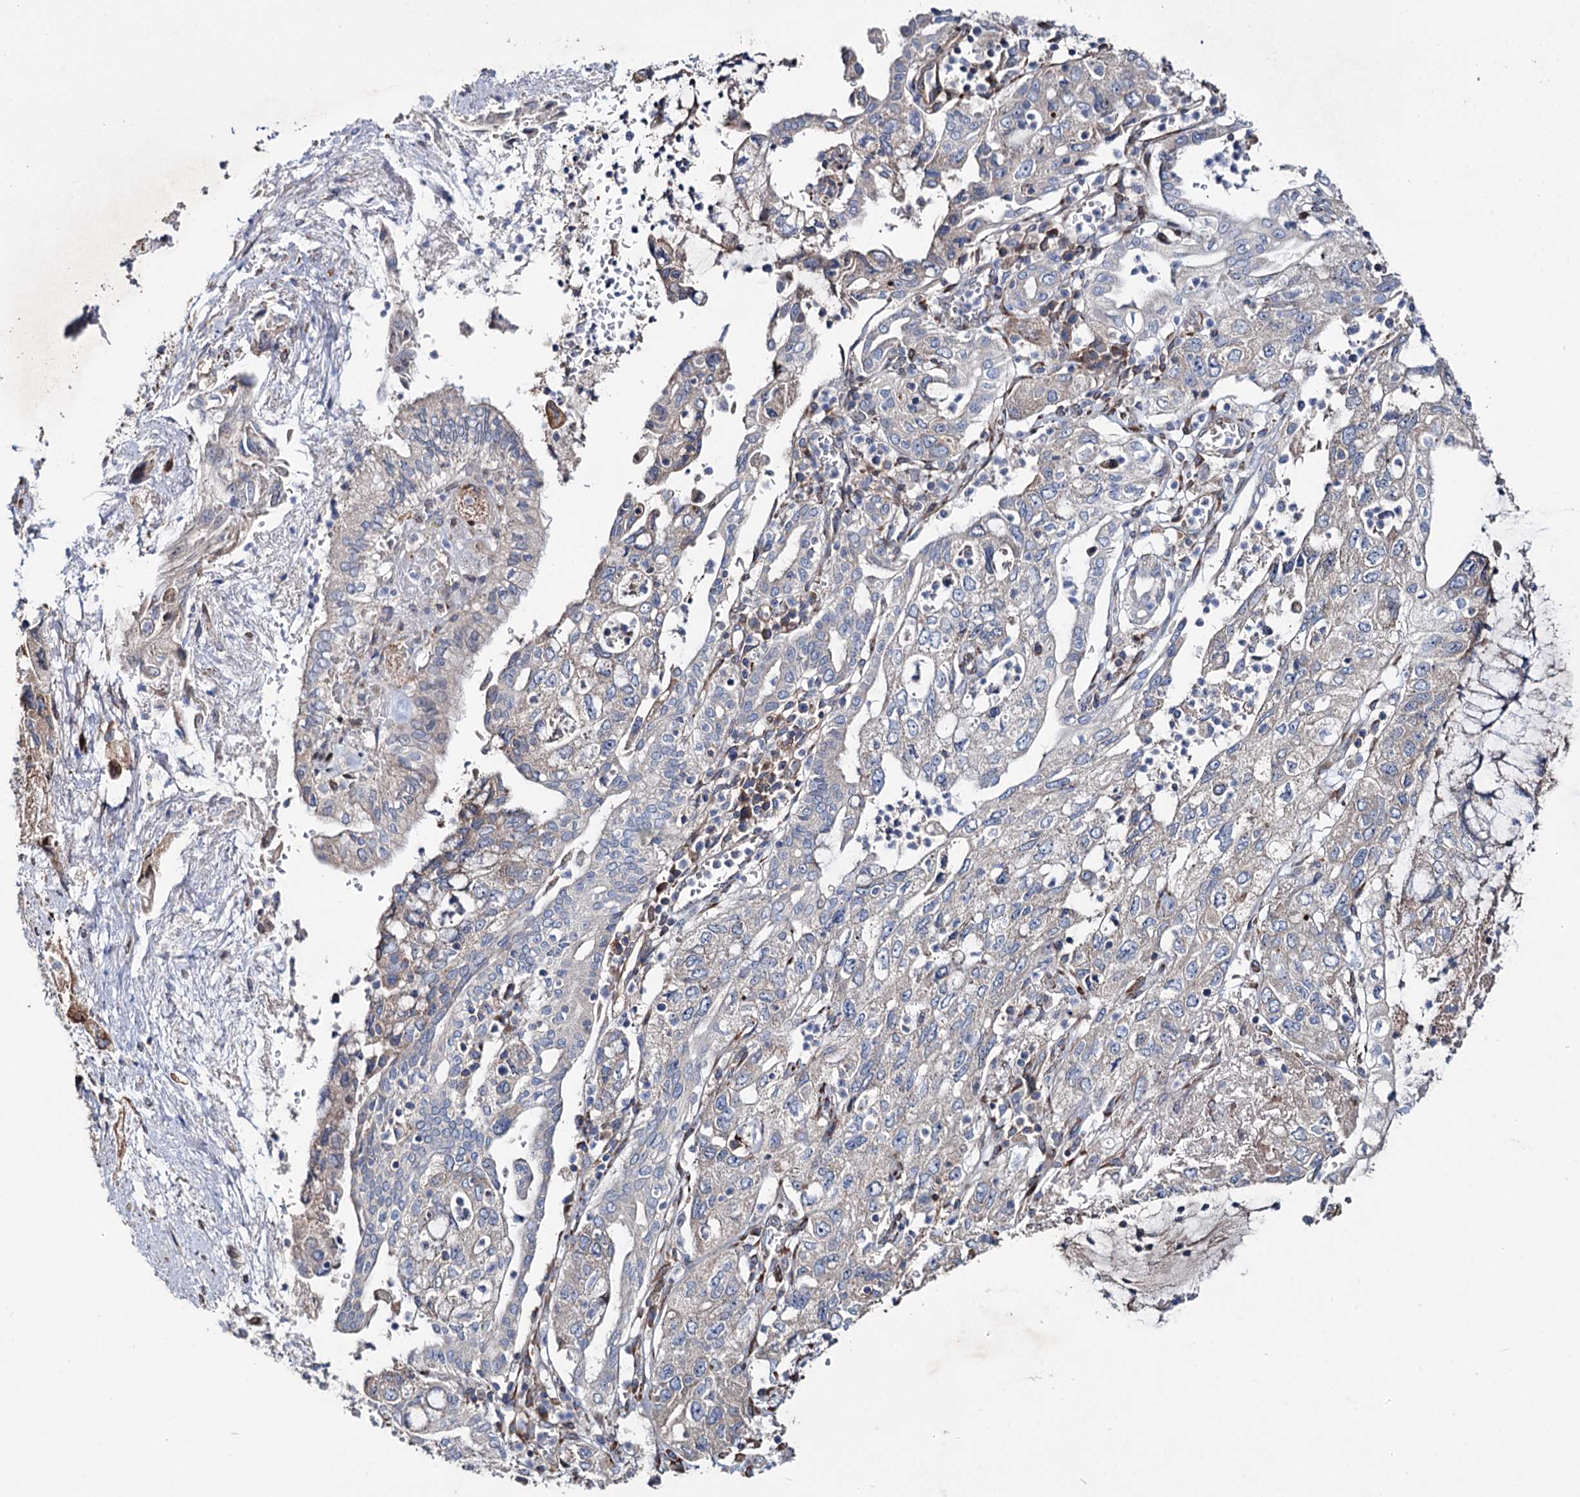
{"staining": {"intensity": "moderate", "quantity": "<25%", "location": "cytoplasmic/membranous"}, "tissue": "pancreatic cancer", "cell_type": "Tumor cells", "image_type": "cancer", "snomed": [{"axis": "morphology", "description": "Adenocarcinoma, NOS"}, {"axis": "topography", "description": "Pancreas"}], "caption": "Immunohistochemical staining of human adenocarcinoma (pancreatic) displays low levels of moderate cytoplasmic/membranous positivity in about <25% of tumor cells. (DAB IHC, brown staining for protein, blue staining for nuclei).", "gene": "PTDSS2", "patient": {"sex": "female", "age": 73}}